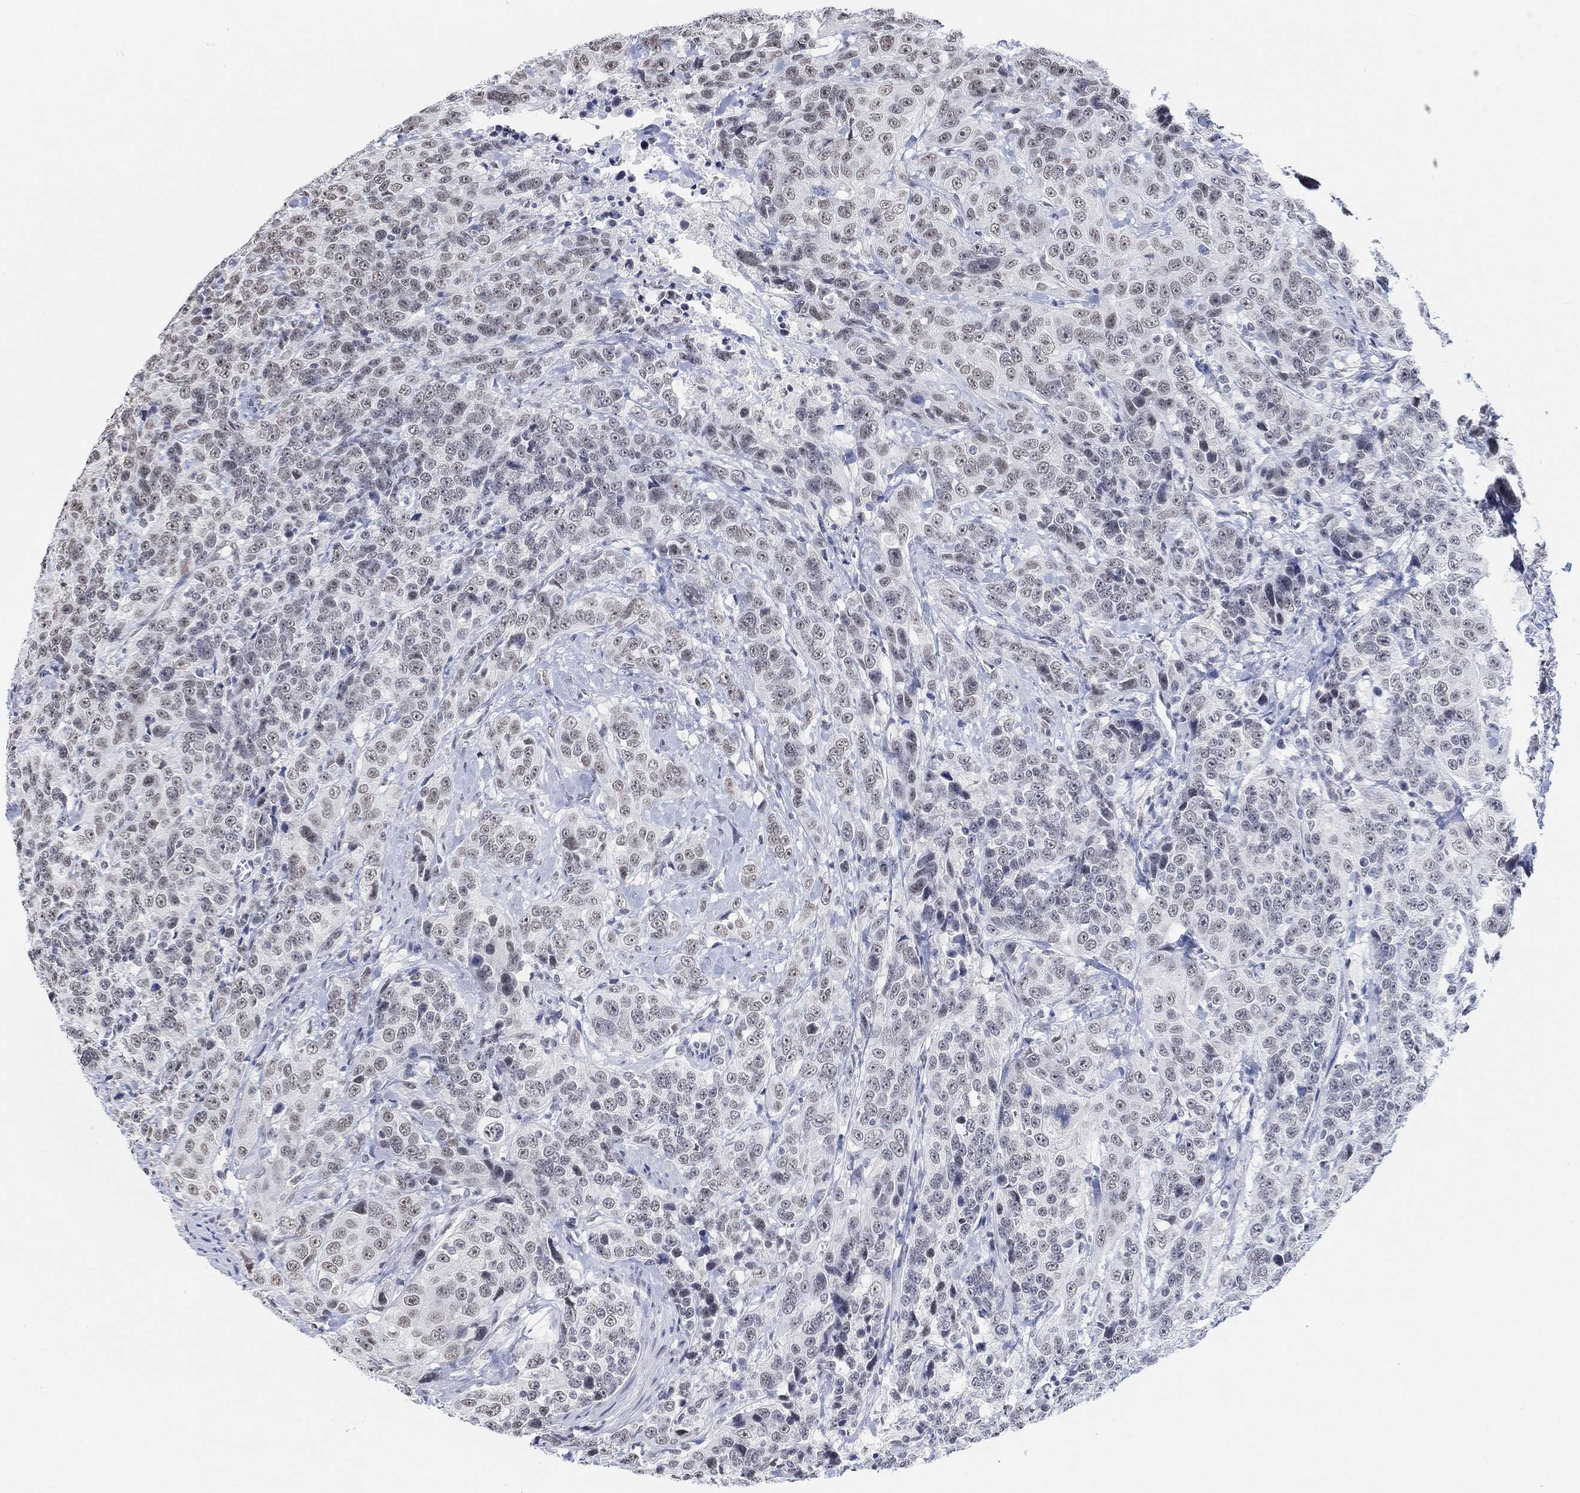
{"staining": {"intensity": "weak", "quantity": "25%-75%", "location": "nuclear"}, "tissue": "urothelial cancer", "cell_type": "Tumor cells", "image_type": "cancer", "snomed": [{"axis": "morphology", "description": "Urothelial carcinoma, NOS"}, {"axis": "morphology", "description": "Urothelial carcinoma, High grade"}, {"axis": "topography", "description": "Urinary bladder"}], "caption": "Urothelial carcinoma (high-grade) stained with a protein marker exhibits weak staining in tumor cells.", "gene": "PURG", "patient": {"sex": "female", "age": 73}}